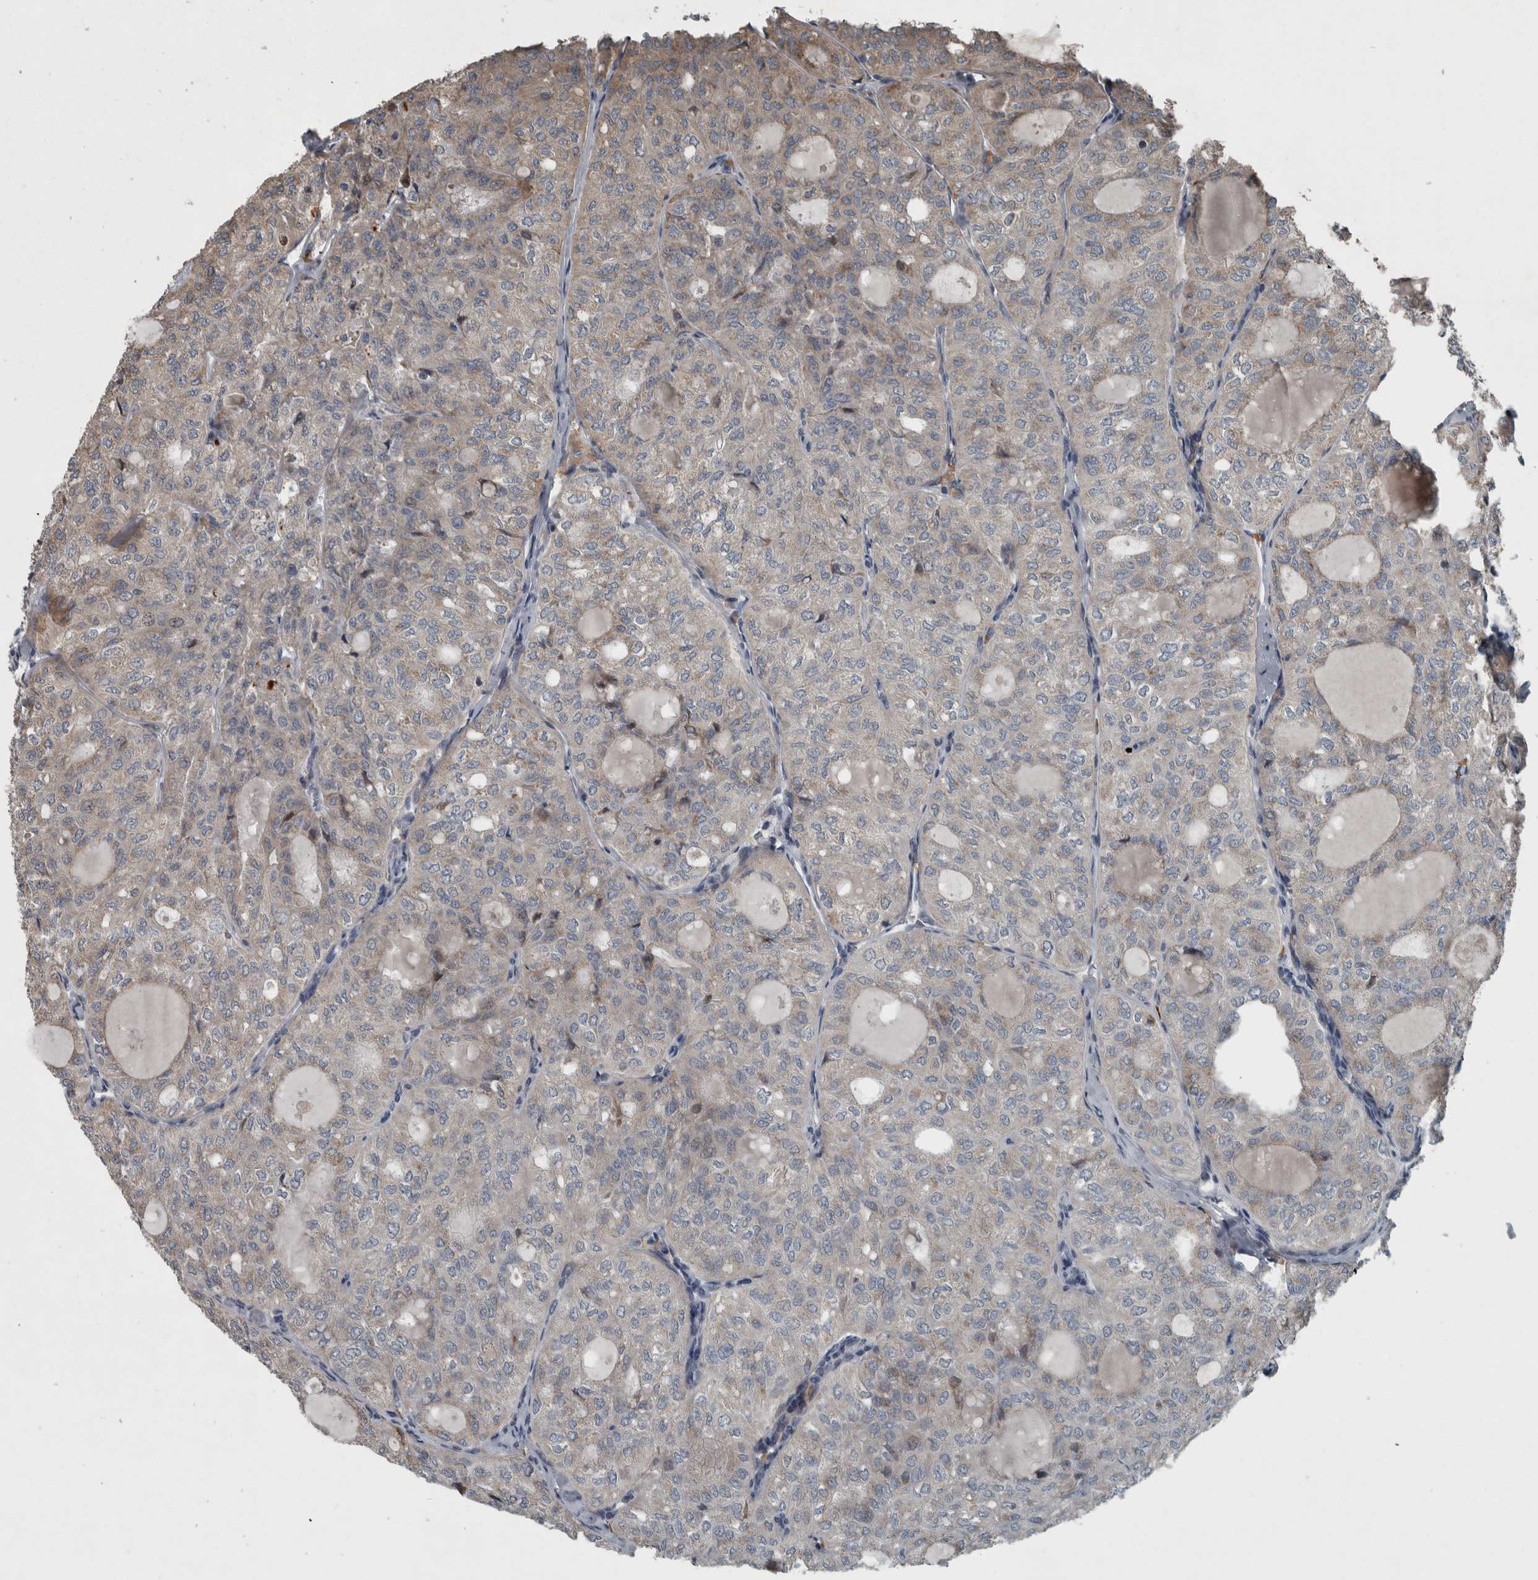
{"staining": {"intensity": "weak", "quantity": "25%-75%", "location": "cytoplasmic/membranous"}, "tissue": "thyroid cancer", "cell_type": "Tumor cells", "image_type": "cancer", "snomed": [{"axis": "morphology", "description": "Follicular adenoma carcinoma, NOS"}, {"axis": "topography", "description": "Thyroid gland"}], "caption": "Follicular adenoma carcinoma (thyroid) was stained to show a protein in brown. There is low levels of weak cytoplasmic/membranous expression in about 25%-75% of tumor cells.", "gene": "ZNF345", "patient": {"sex": "male", "age": 75}}